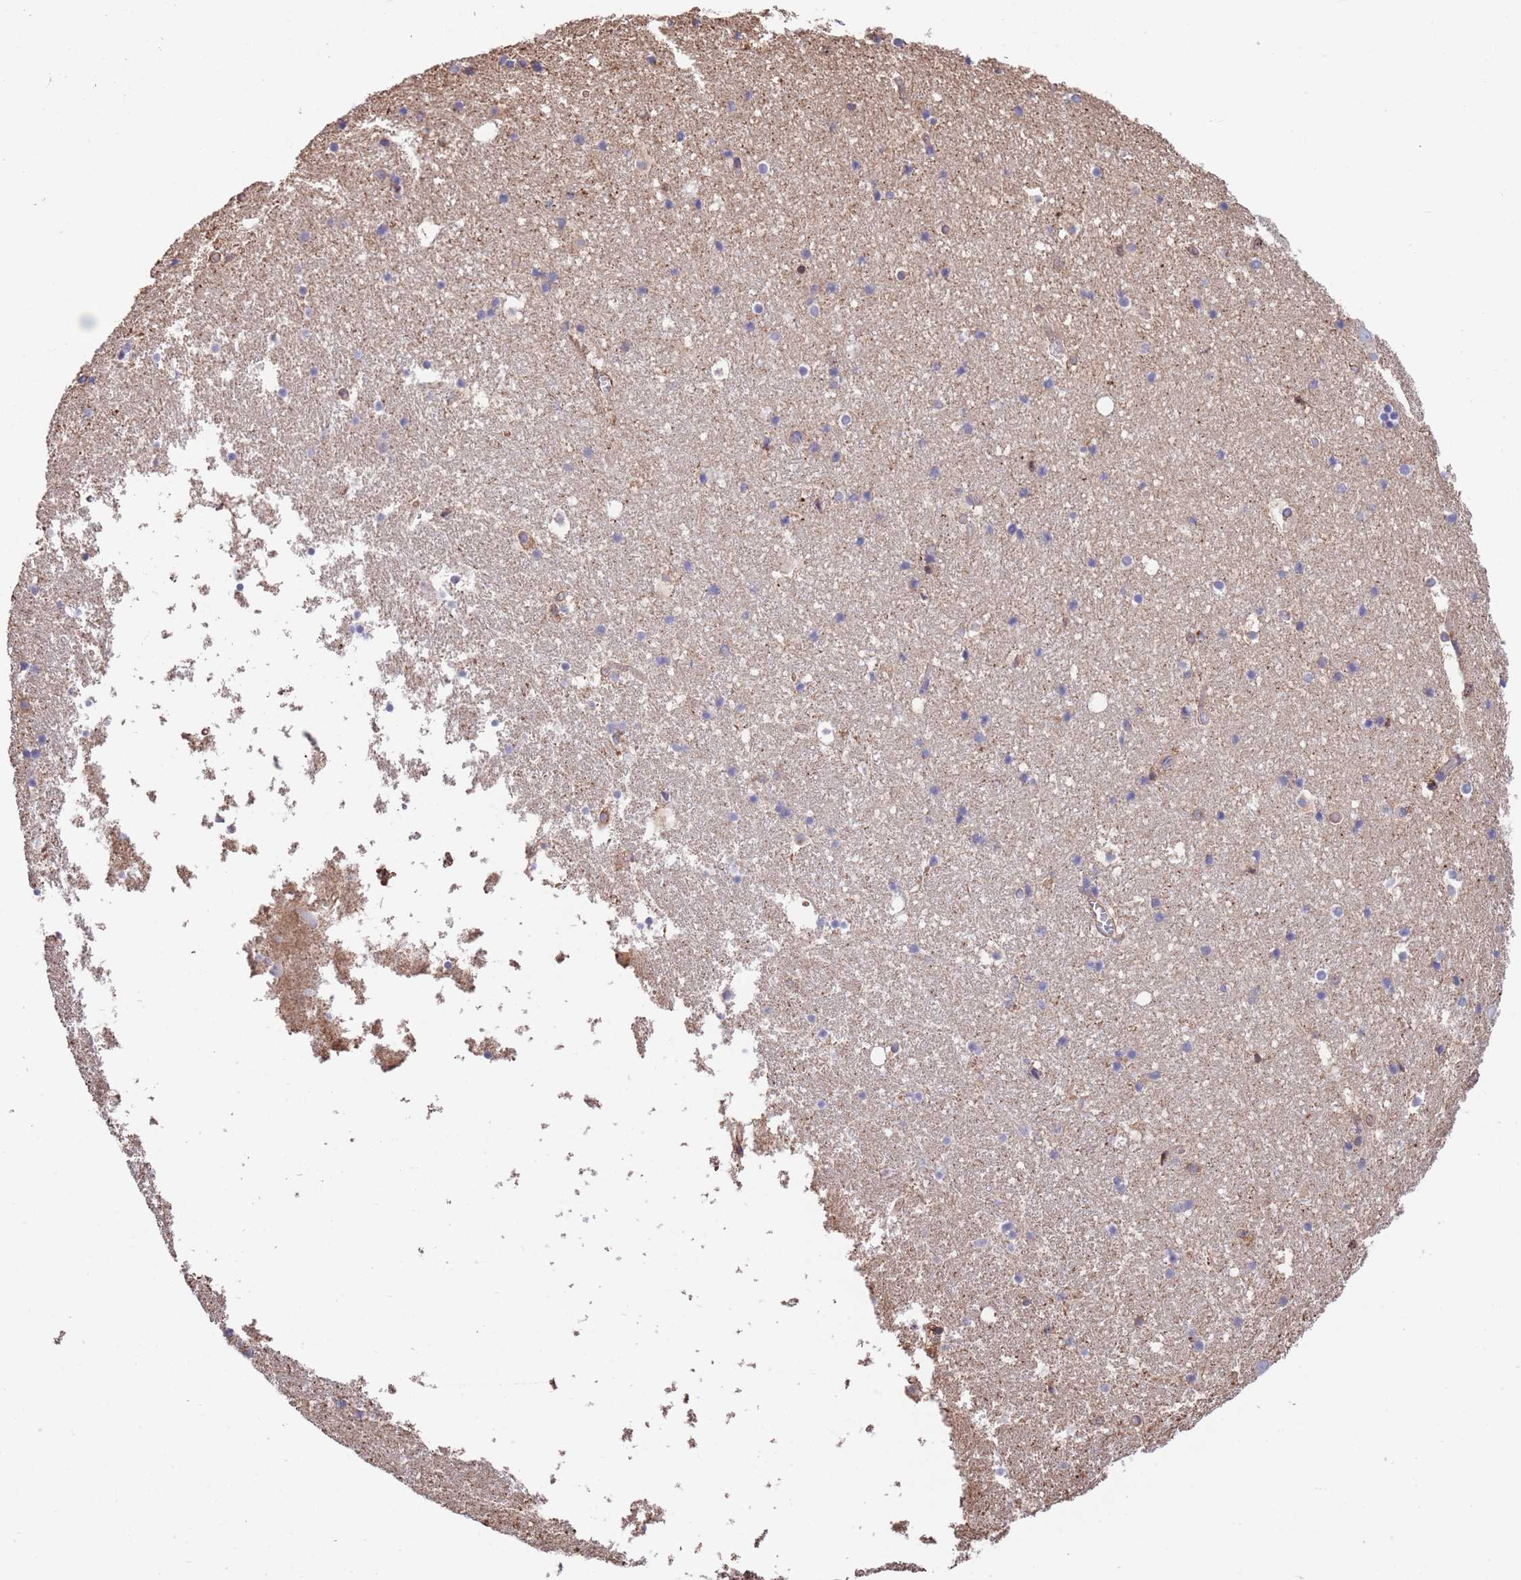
{"staining": {"intensity": "negative", "quantity": "none", "location": "none"}, "tissue": "hippocampus", "cell_type": "Glial cells", "image_type": "normal", "snomed": [{"axis": "morphology", "description": "Normal tissue, NOS"}, {"axis": "topography", "description": "Hippocampus"}], "caption": "Immunohistochemical staining of normal human hippocampus demonstrates no significant expression in glial cells. (Stains: DAB IHC with hematoxylin counter stain, Microscopy: brightfield microscopy at high magnification).", "gene": "LRRN4CL", "patient": {"sex": "female", "age": 52}}